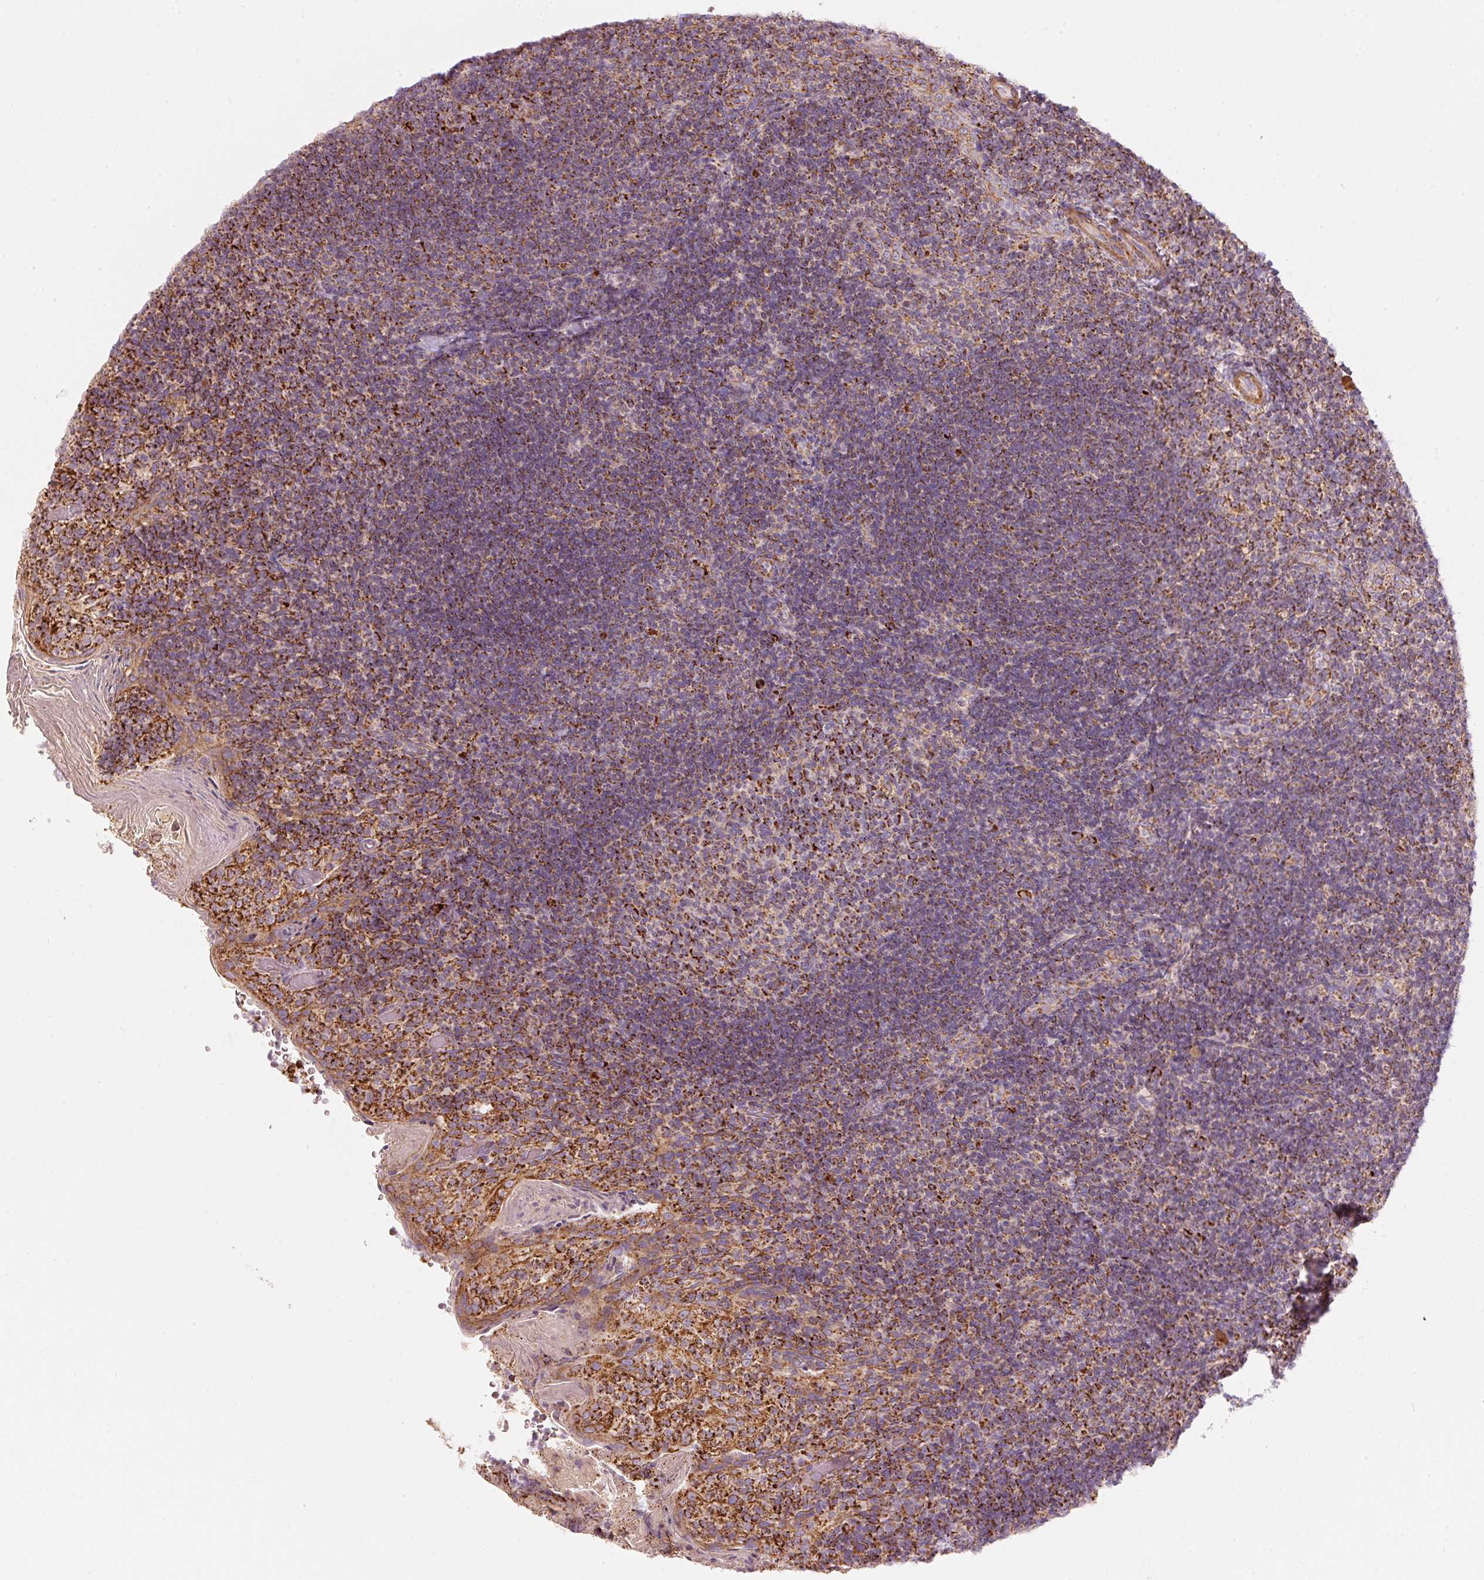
{"staining": {"intensity": "strong", "quantity": "25%-75%", "location": "cytoplasmic/membranous"}, "tissue": "tonsil", "cell_type": "Germinal center cells", "image_type": "normal", "snomed": [{"axis": "morphology", "description": "Normal tissue, NOS"}, {"axis": "topography", "description": "Tonsil"}], "caption": "The micrograph demonstrates immunohistochemical staining of normal tonsil. There is strong cytoplasmic/membranous staining is appreciated in about 25%-75% of germinal center cells.", "gene": "C17orf98", "patient": {"sex": "female", "age": 10}}